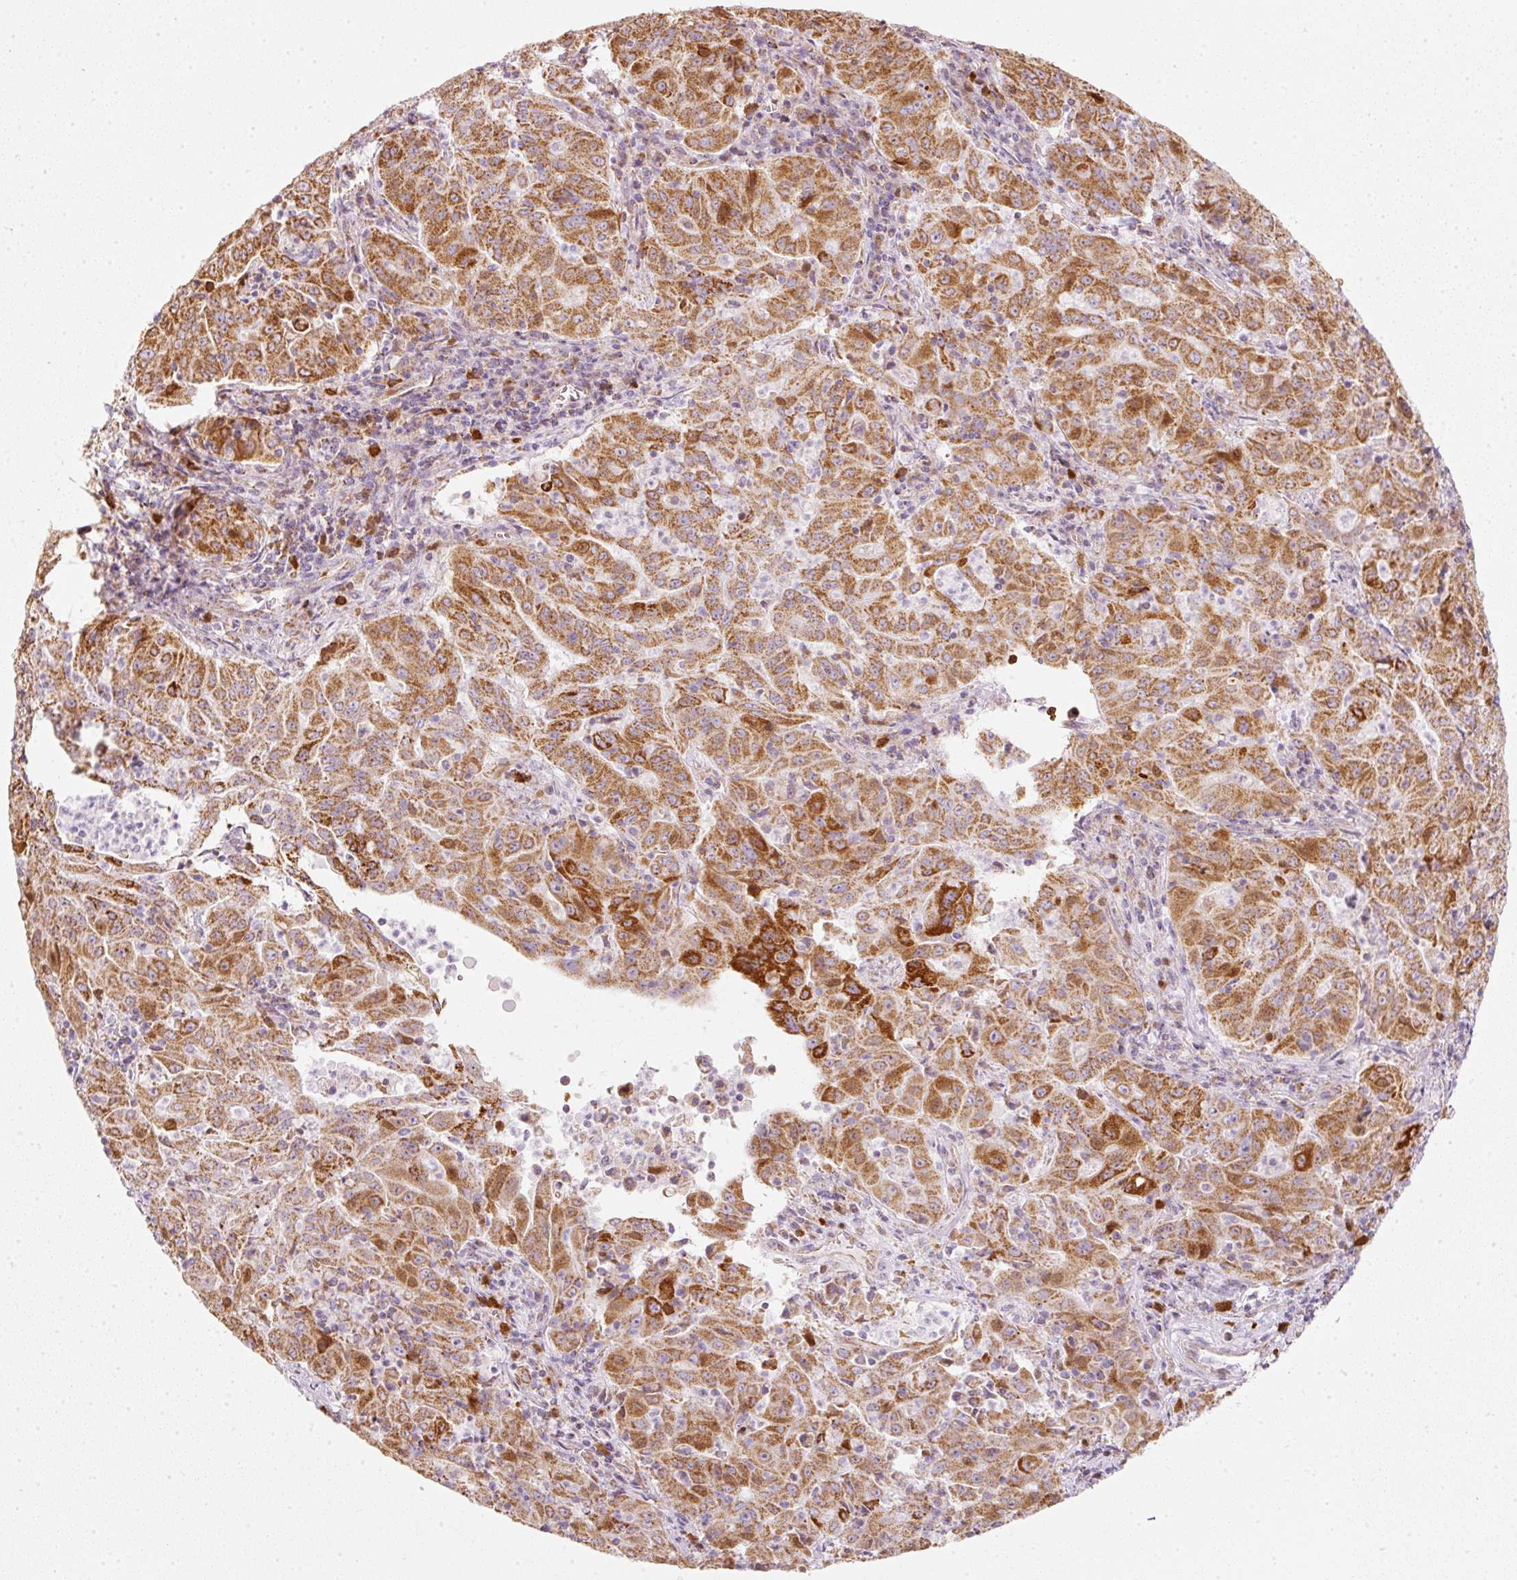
{"staining": {"intensity": "strong", "quantity": ">75%", "location": "cytoplasmic/membranous,nuclear"}, "tissue": "pancreatic cancer", "cell_type": "Tumor cells", "image_type": "cancer", "snomed": [{"axis": "morphology", "description": "Adenocarcinoma, NOS"}, {"axis": "topography", "description": "Pancreas"}], "caption": "IHC of human pancreatic cancer reveals high levels of strong cytoplasmic/membranous and nuclear staining in about >75% of tumor cells. (brown staining indicates protein expression, while blue staining denotes nuclei).", "gene": "DUT", "patient": {"sex": "male", "age": 63}}